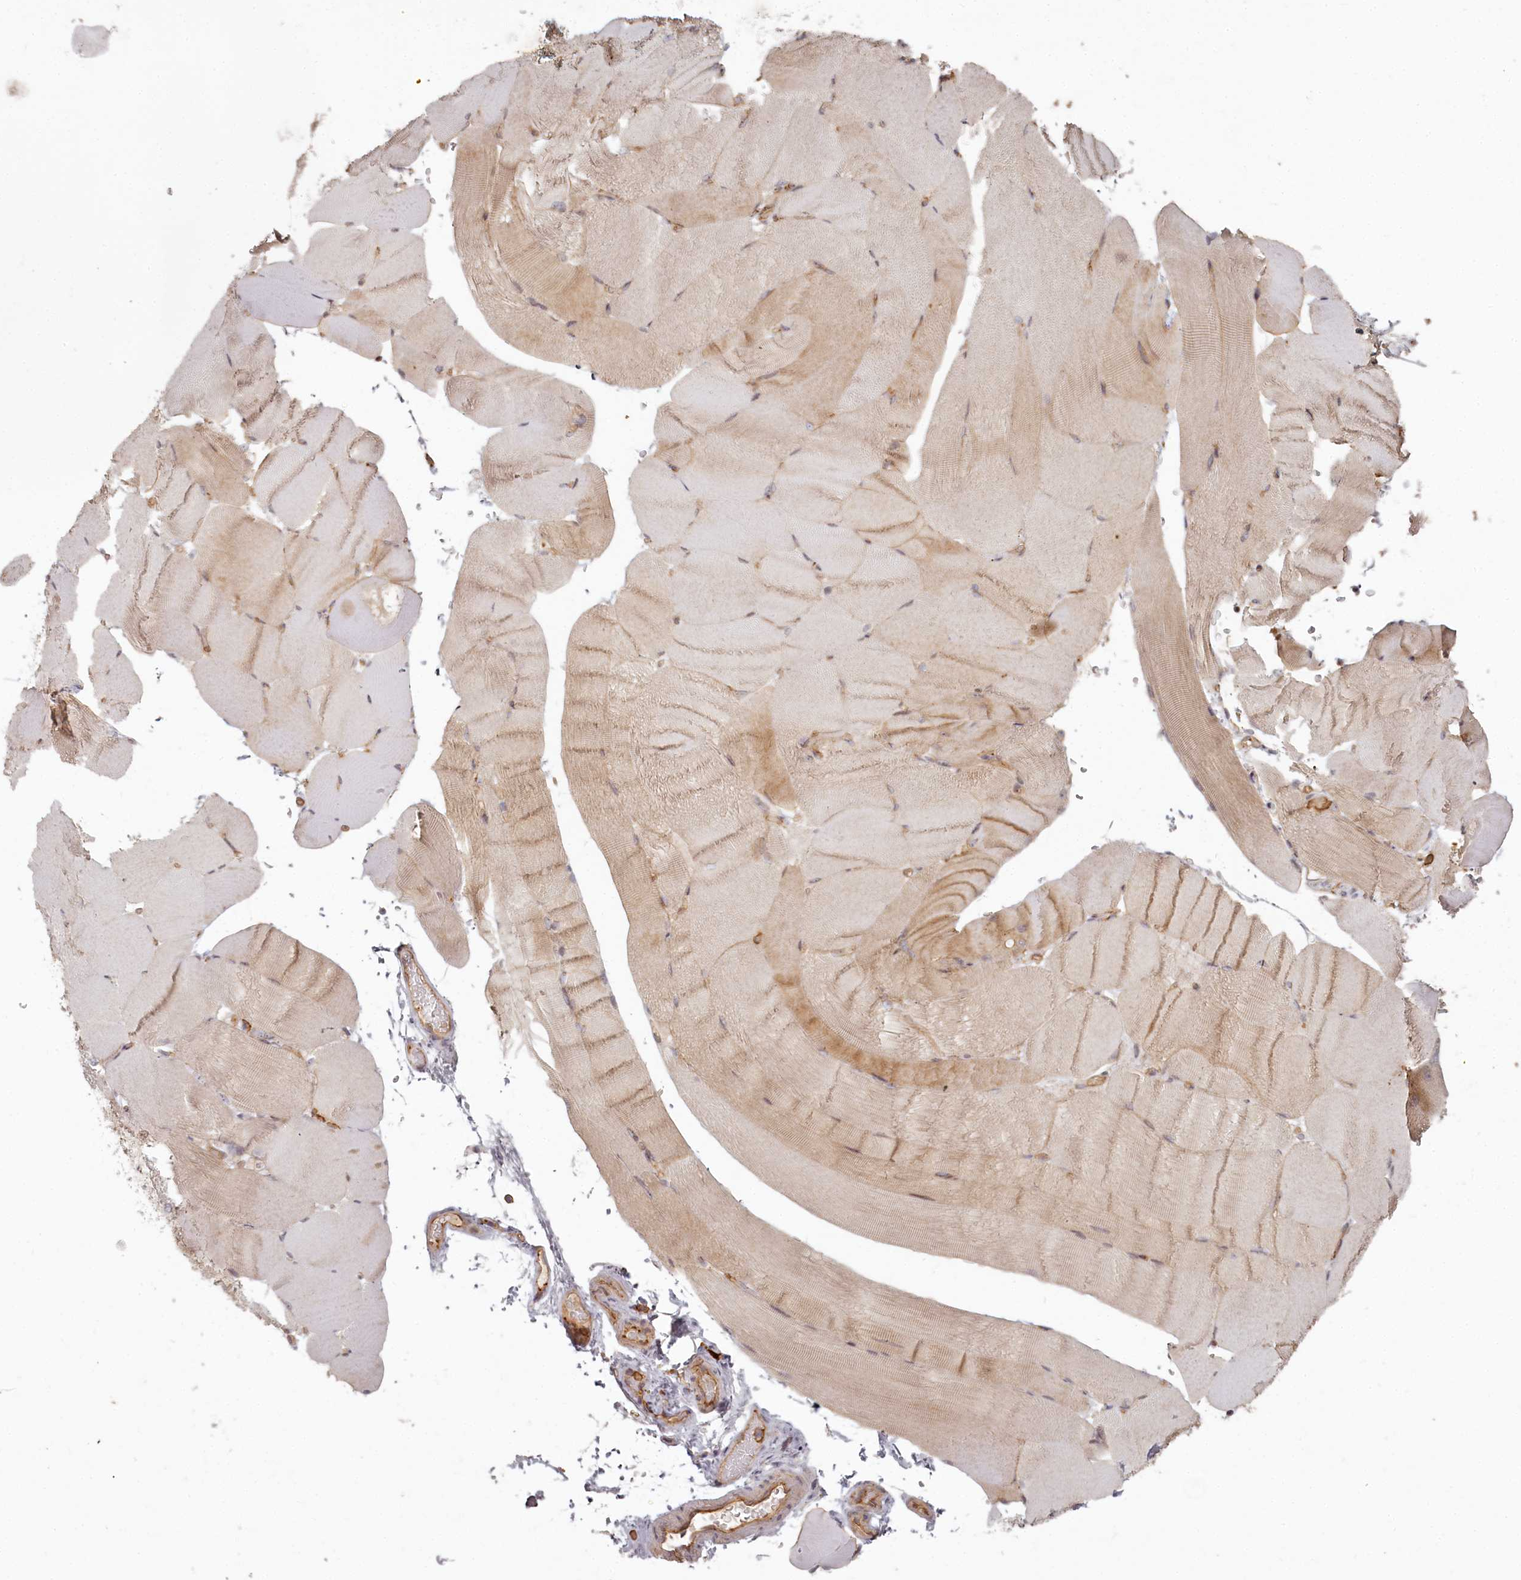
{"staining": {"intensity": "weak", "quantity": "25%-75%", "location": "cytoplasmic/membranous"}, "tissue": "skeletal muscle", "cell_type": "Myocytes", "image_type": "normal", "snomed": [{"axis": "morphology", "description": "Normal tissue, NOS"}, {"axis": "topography", "description": "Skeletal muscle"}, {"axis": "topography", "description": "Parathyroid gland"}], "caption": "Protein staining displays weak cytoplasmic/membranous positivity in approximately 25%-75% of myocytes in normal skeletal muscle. Ihc stains the protein of interest in brown and the nuclei are stained blue.", "gene": "TMIE", "patient": {"sex": "female", "age": 37}}